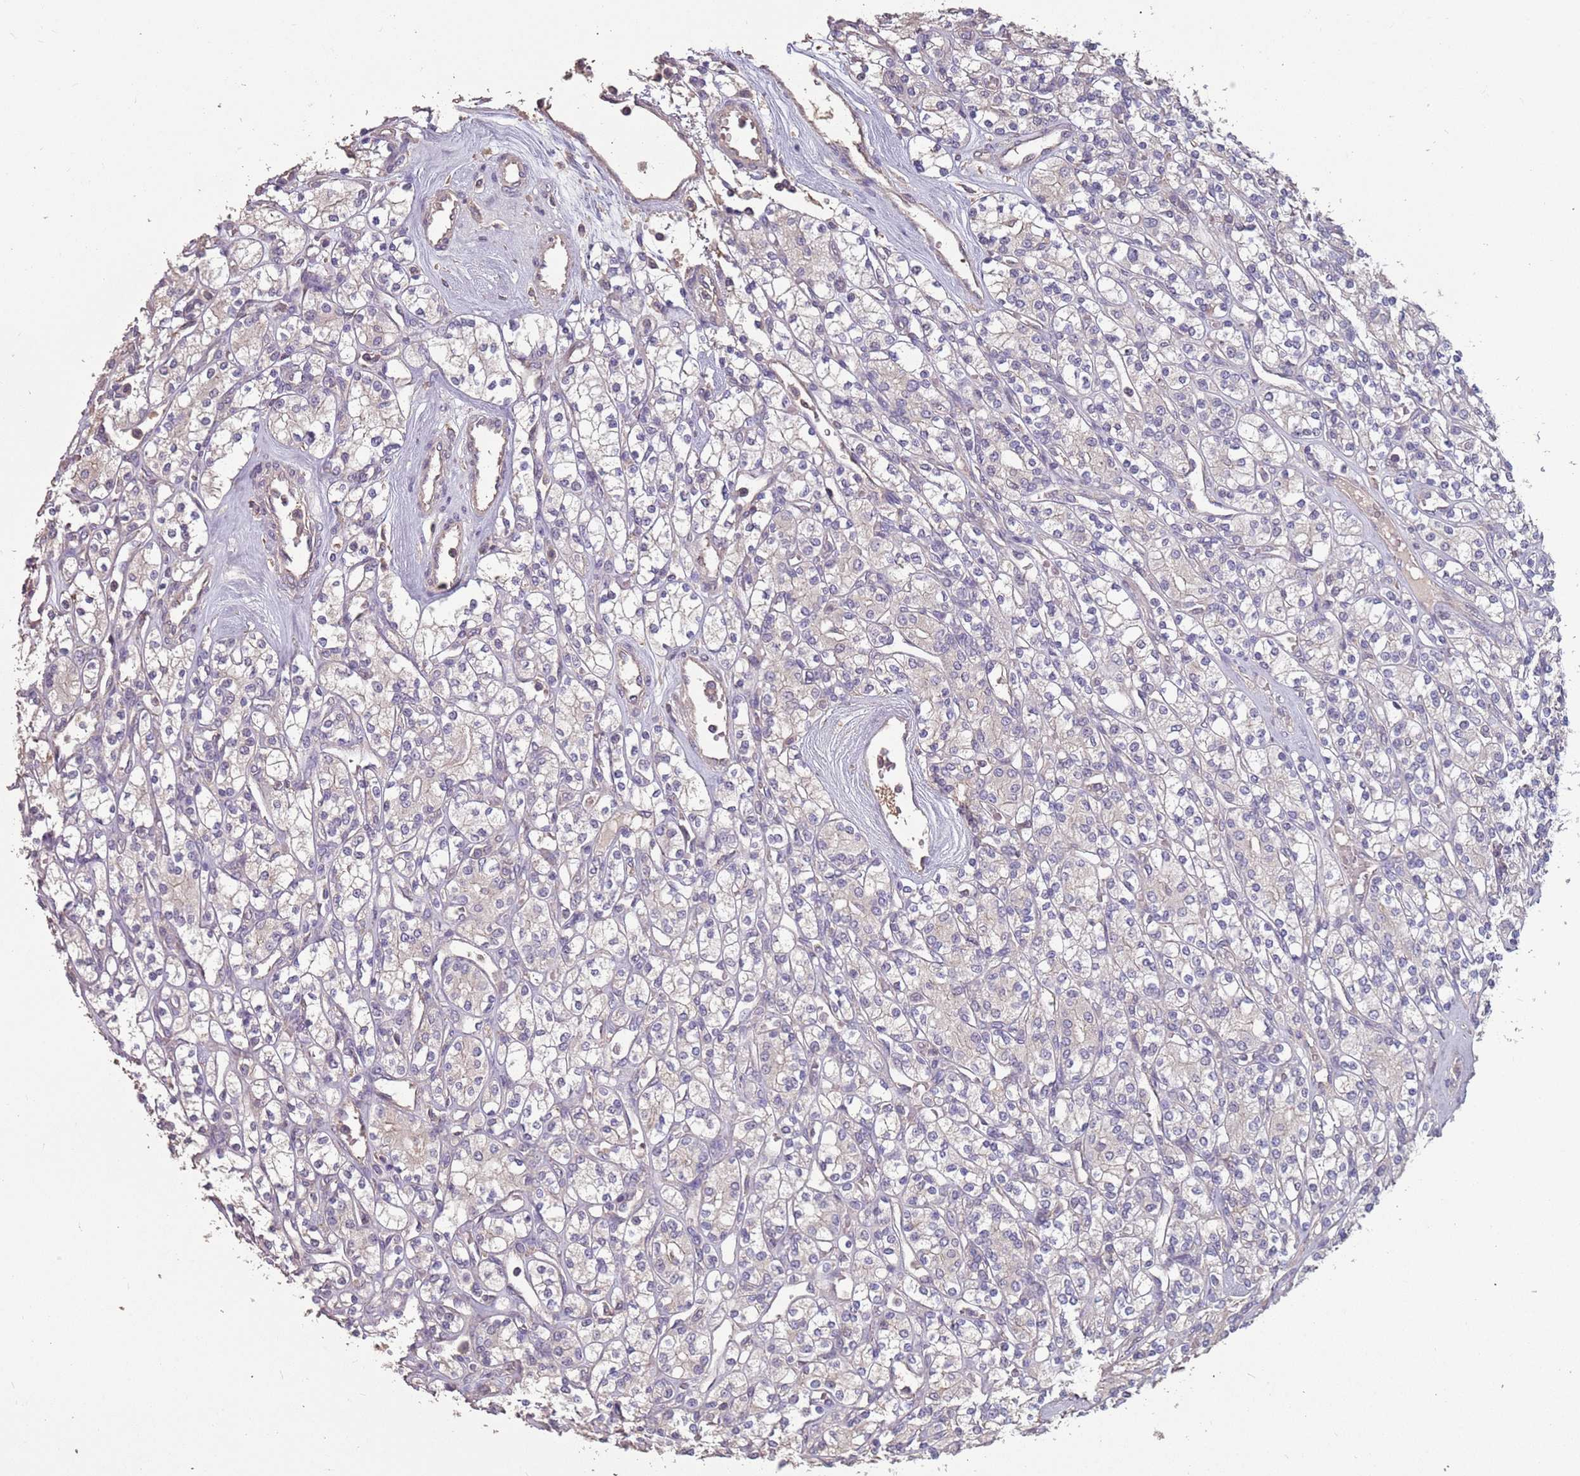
{"staining": {"intensity": "weak", "quantity": "<25%", "location": "cytoplasmic/membranous"}, "tissue": "renal cancer", "cell_type": "Tumor cells", "image_type": "cancer", "snomed": [{"axis": "morphology", "description": "Adenocarcinoma, NOS"}, {"axis": "topography", "description": "Kidney"}], "caption": "Renal cancer (adenocarcinoma) stained for a protein using immunohistochemistry exhibits no expression tumor cells.", "gene": "MBD3L1", "patient": {"sex": "male", "age": 77}}